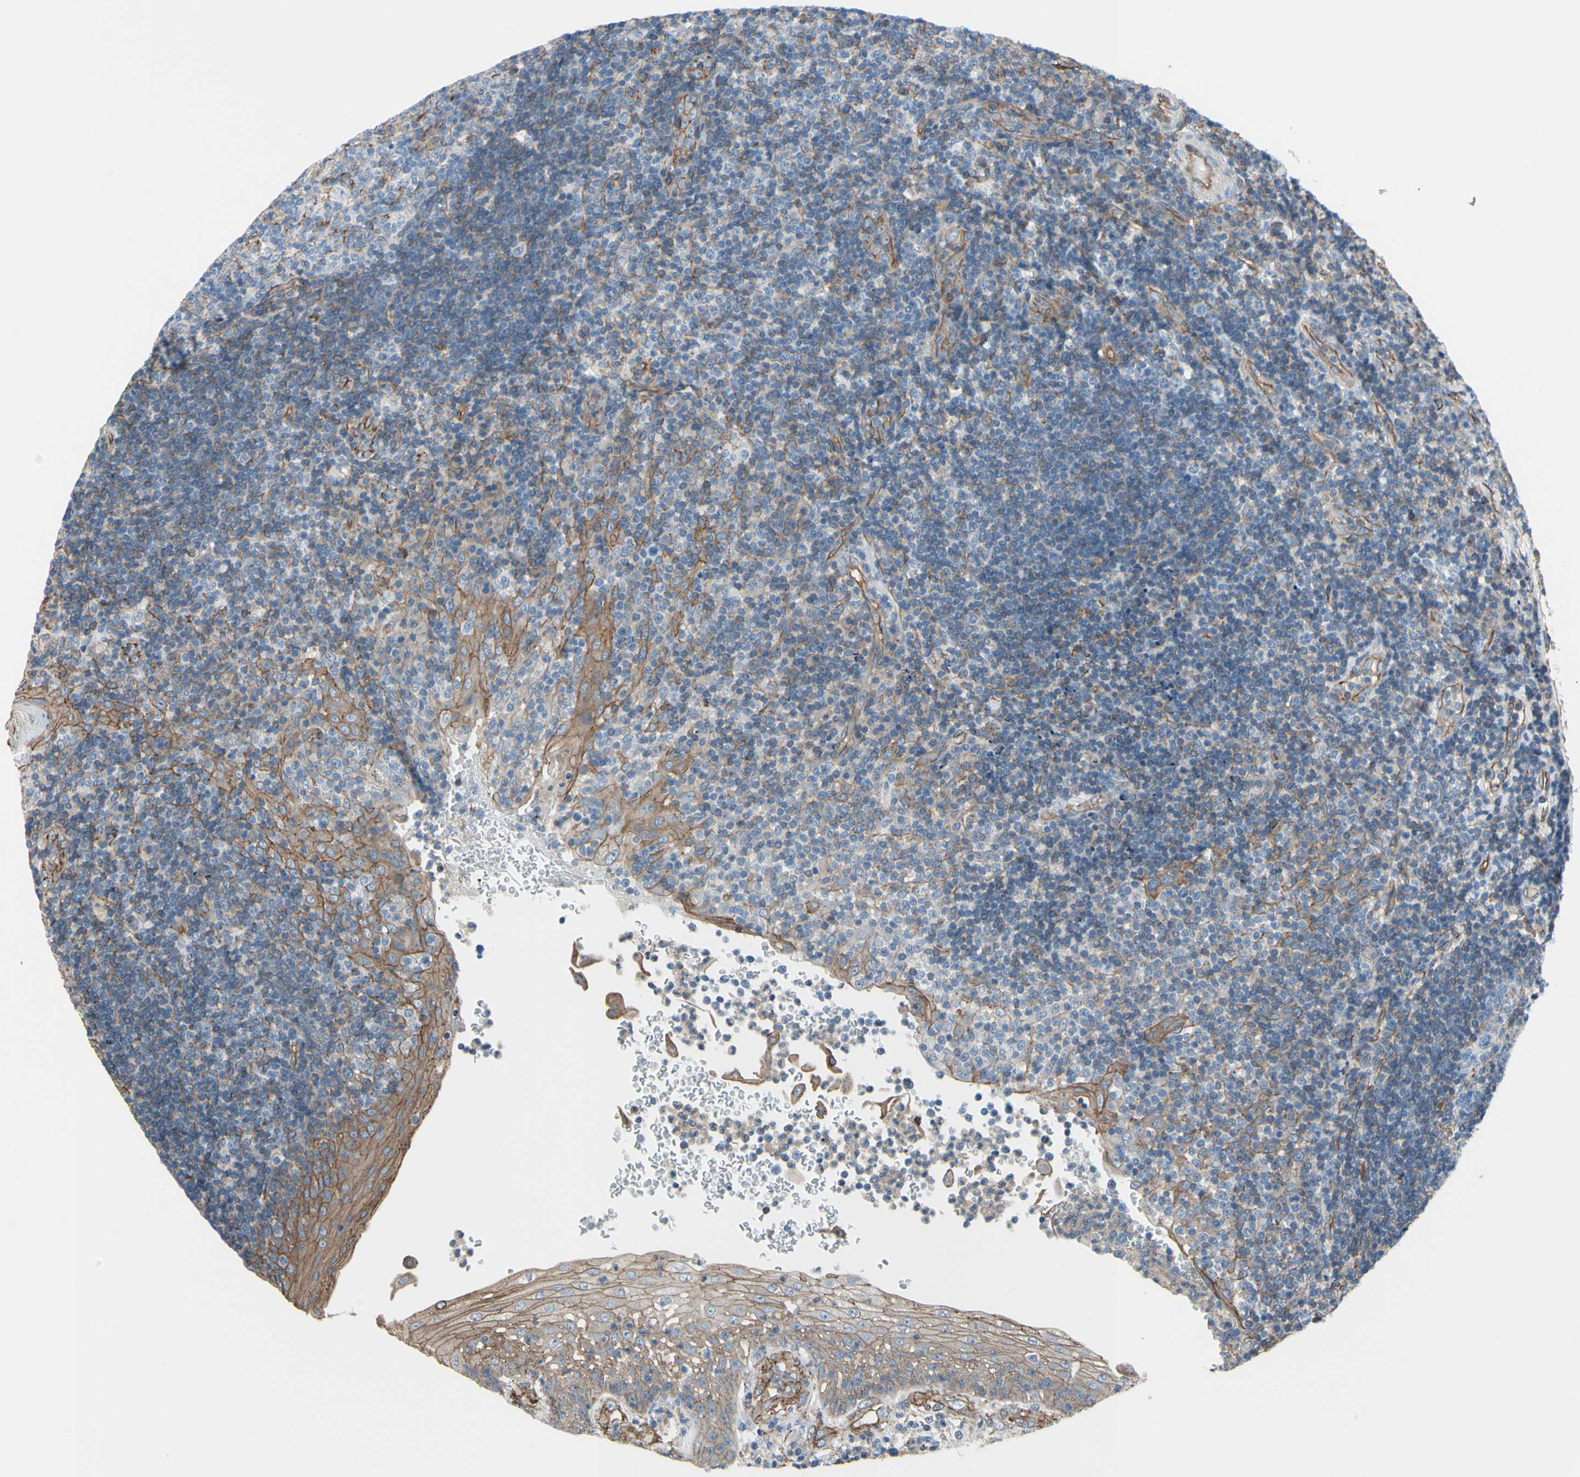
{"staining": {"intensity": "weak", "quantity": ">75%", "location": "cytoplasmic/membranous"}, "tissue": "tonsil", "cell_type": "Germinal center cells", "image_type": "normal", "snomed": [{"axis": "morphology", "description": "Normal tissue, NOS"}, {"axis": "topography", "description": "Tonsil"}], "caption": "The image displays staining of unremarkable tonsil, revealing weak cytoplasmic/membranous protein staining (brown color) within germinal center cells.", "gene": "TPBG", "patient": {"sex": "female", "age": 40}}